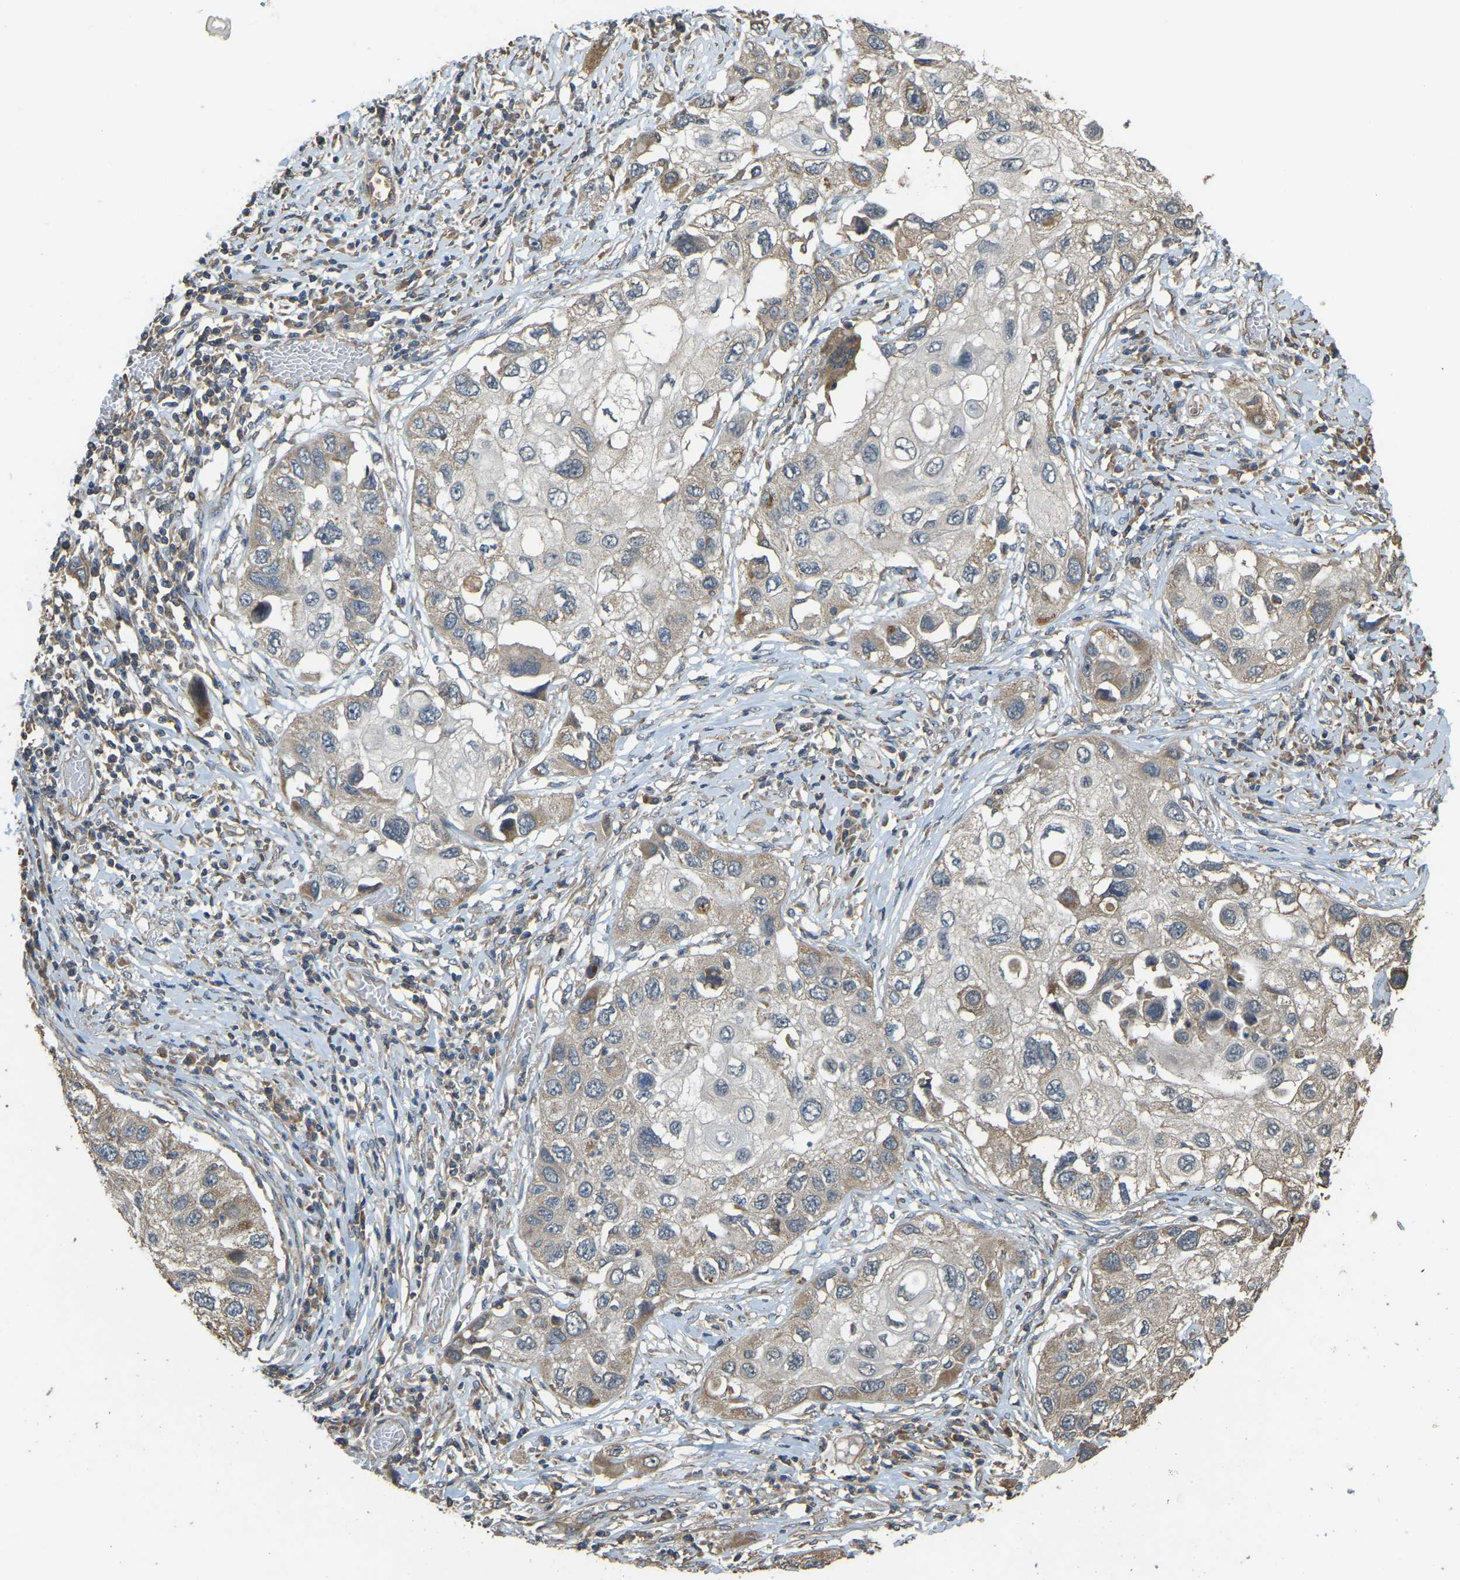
{"staining": {"intensity": "moderate", "quantity": "<25%", "location": "cytoplasmic/membranous"}, "tissue": "lung cancer", "cell_type": "Tumor cells", "image_type": "cancer", "snomed": [{"axis": "morphology", "description": "Squamous cell carcinoma, NOS"}, {"axis": "topography", "description": "Lung"}], "caption": "A micrograph showing moderate cytoplasmic/membranous expression in about <25% of tumor cells in lung cancer (squamous cell carcinoma), as visualized by brown immunohistochemical staining.", "gene": "GNG2", "patient": {"sex": "male", "age": 71}}